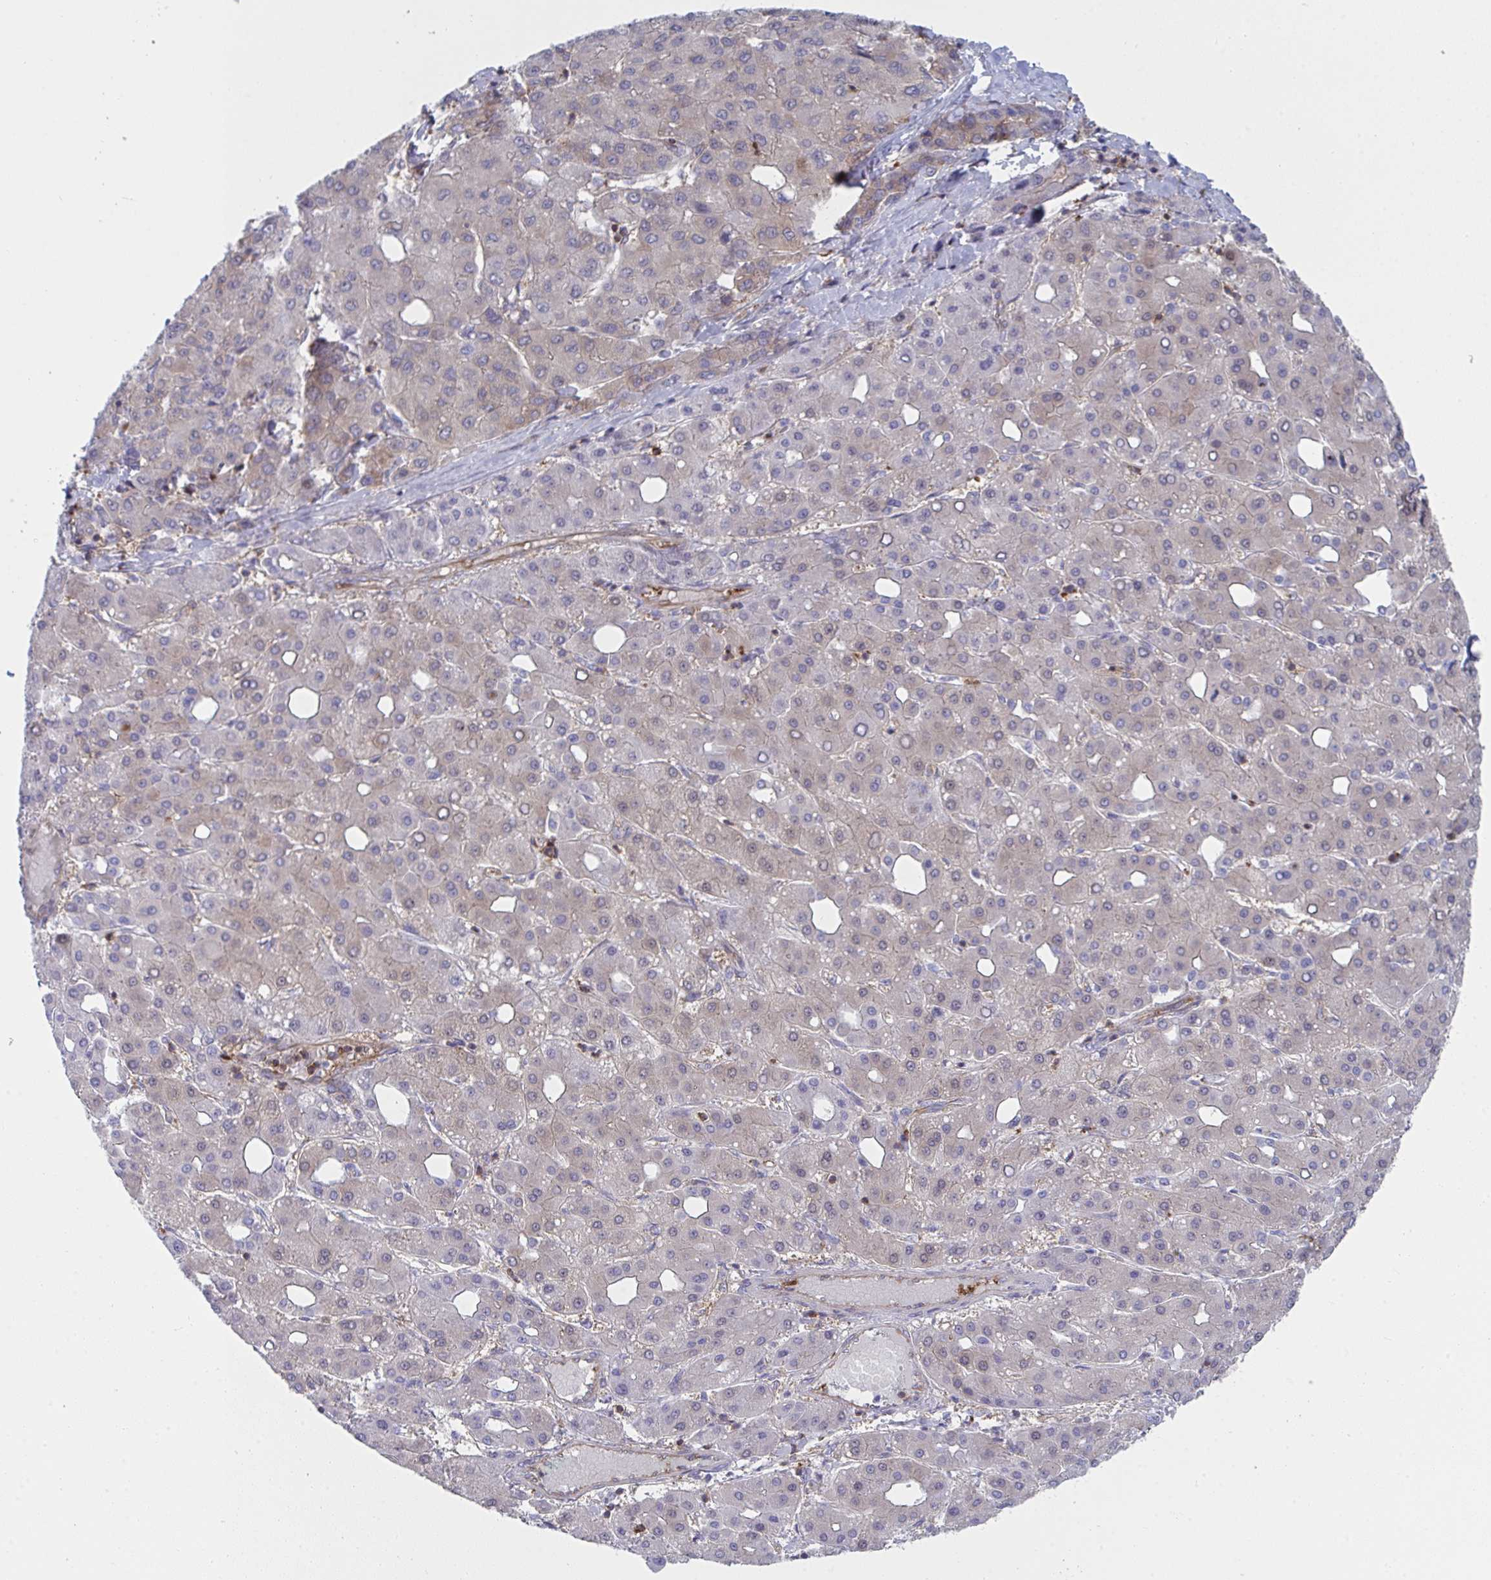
{"staining": {"intensity": "weak", "quantity": "<25%", "location": "cytoplasmic/membranous"}, "tissue": "liver cancer", "cell_type": "Tumor cells", "image_type": "cancer", "snomed": [{"axis": "morphology", "description": "Carcinoma, Hepatocellular, NOS"}, {"axis": "topography", "description": "Liver"}], "caption": "This is a image of immunohistochemistry staining of liver cancer, which shows no expression in tumor cells. (Stains: DAB (3,3'-diaminobenzidine) immunohistochemistry with hematoxylin counter stain, Microscopy: brightfield microscopy at high magnification).", "gene": "WNK1", "patient": {"sex": "male", "age": 65}}